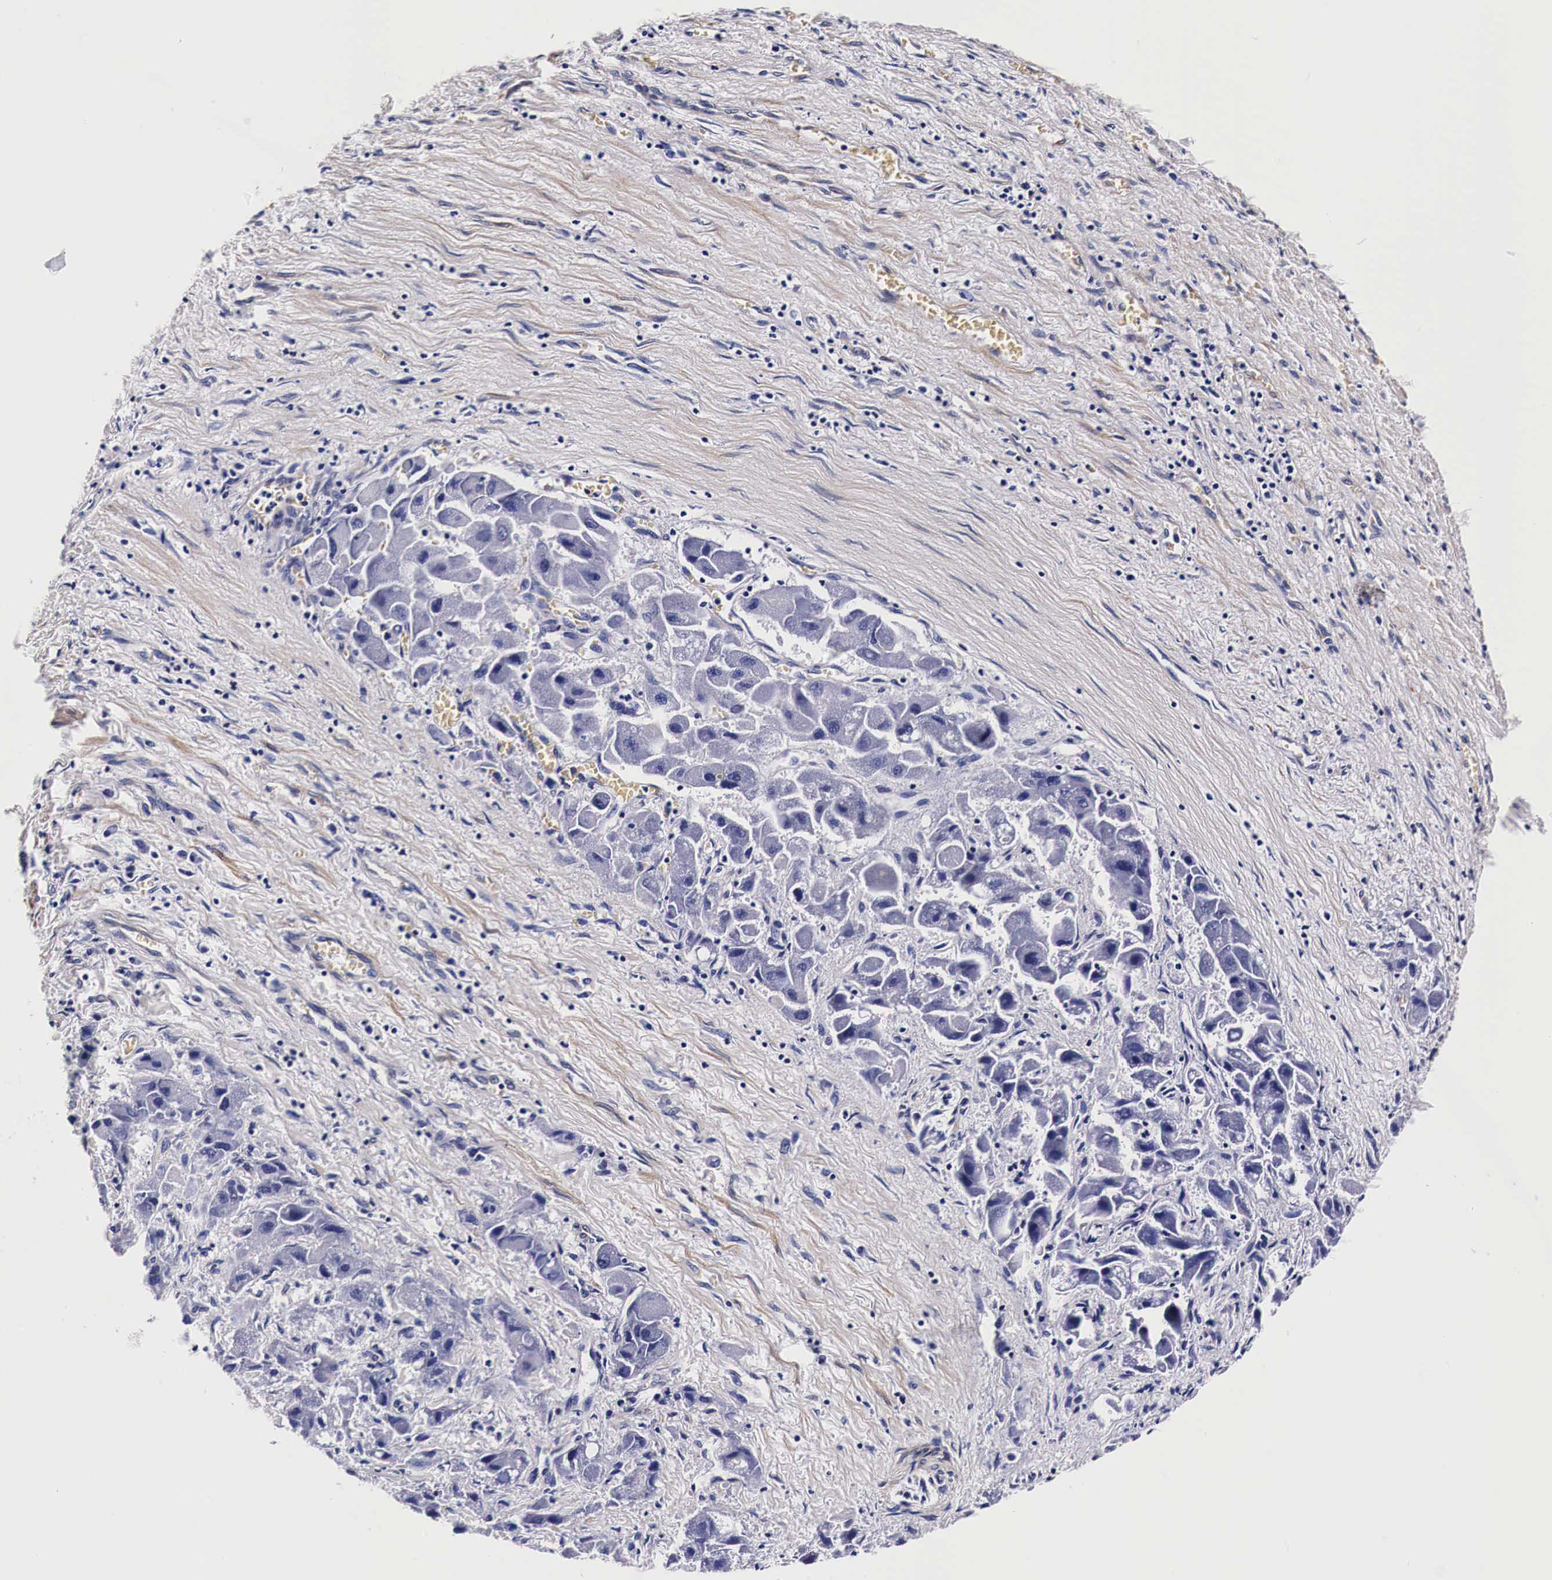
{"staining": {"intensity": "negative", "quantity": "none", "location": "none"}, "tissue": "liver cancer", "cell_type": "Tumor cells", "image_type": "cancer", "snomed": [{"axis": "morphology", "description": "Carcinoma, Hepatocellular, NOS"}, {"axis": "topography", "description": "Liver"}], "caption": "Tumor cells are negative for protein expression in human liver hepatocellular carcinoma.", "gene": "HSPB1", "patient": {"sex": "male", "age": 24}}